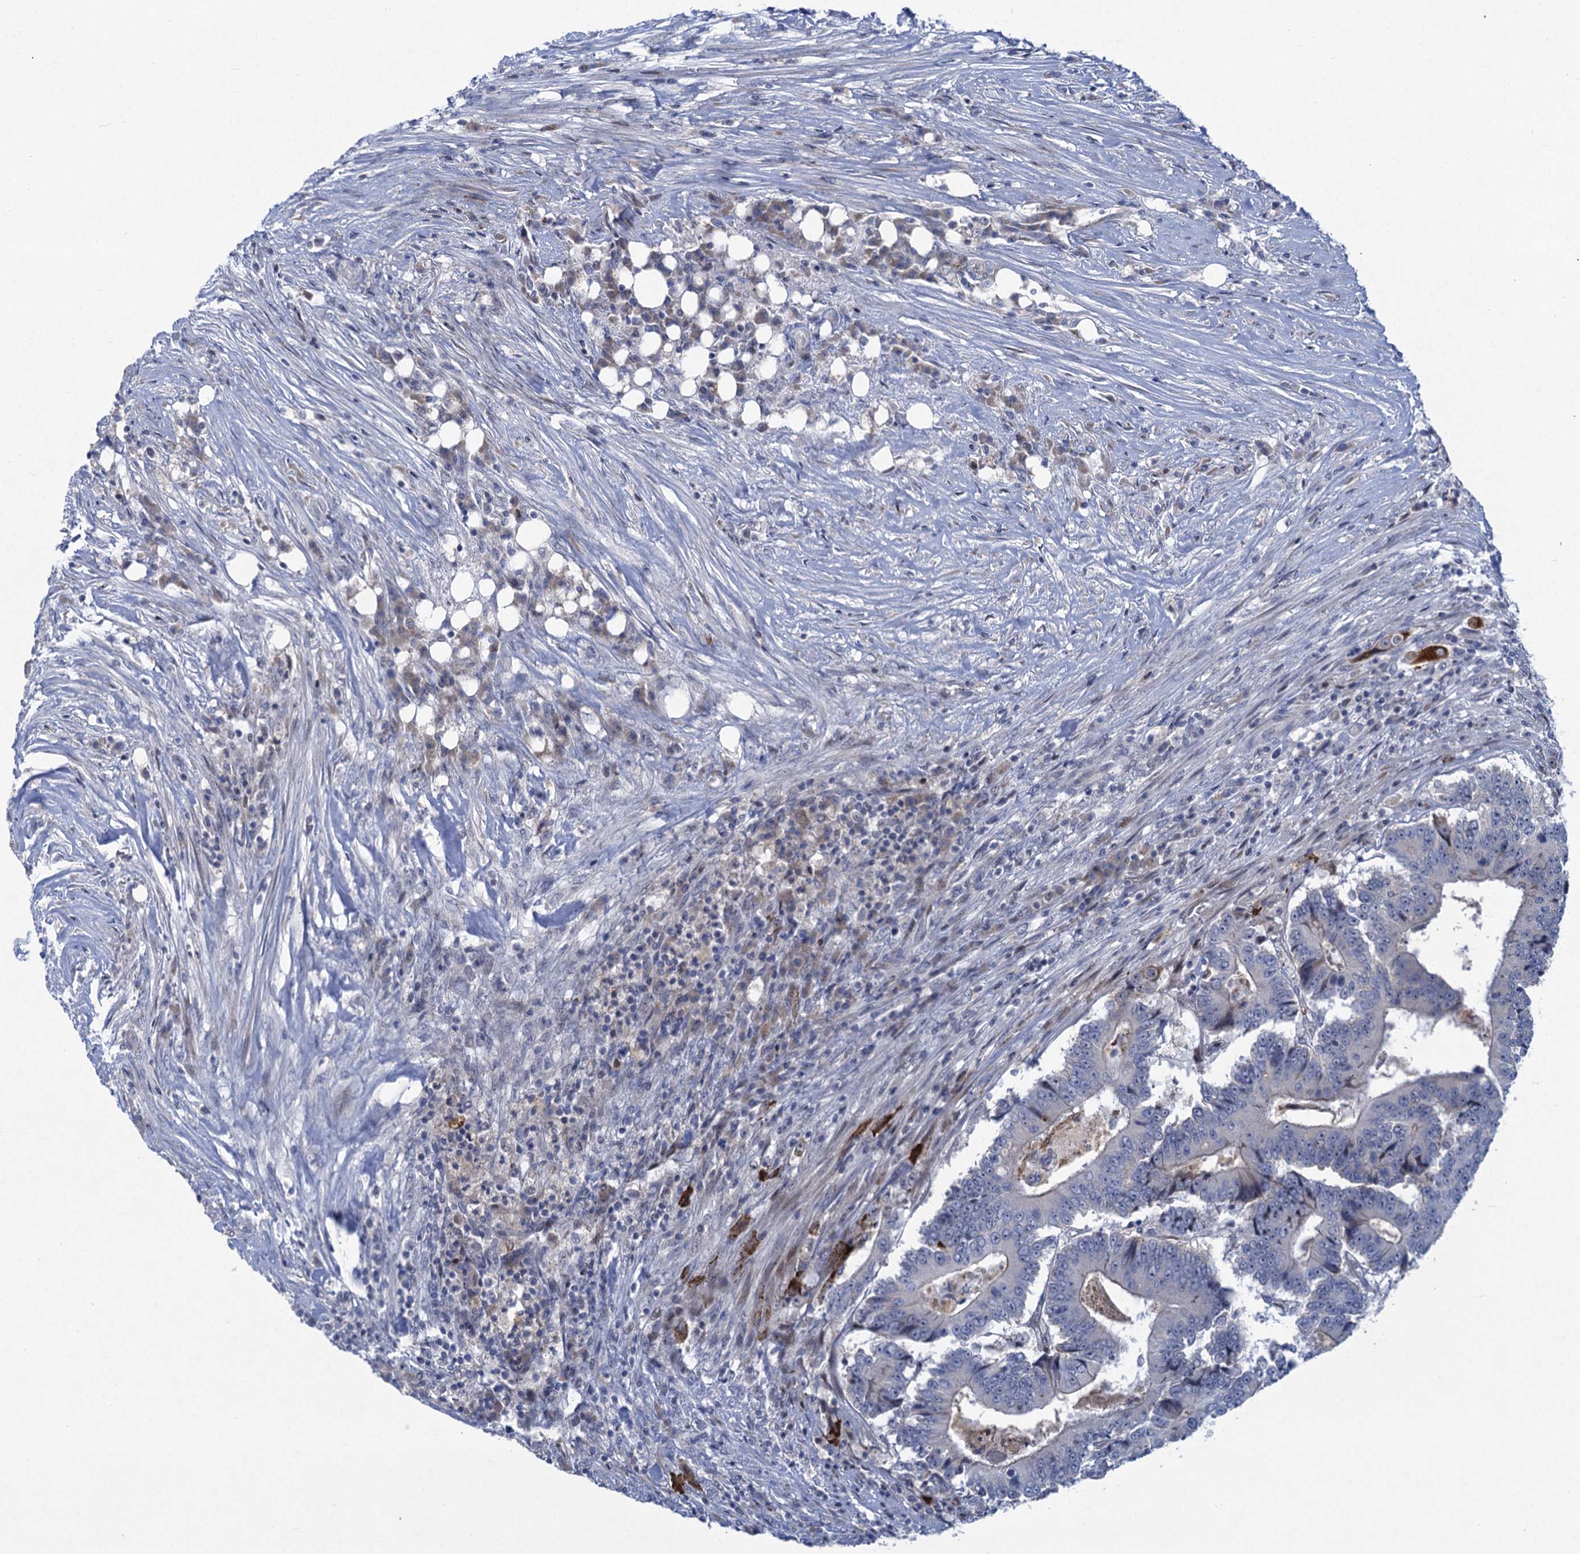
{"staining": {"intensity": "negative", "quantity": "none", "location": "none"}, "tissue": "colorectal cancer", "cell_type": "Tumor cells", "image_type": "cancer", "snomed": [{"axis": "morphology", "description": "Adenocarcinoma, NOS"}, {"axis": "topography", "description": "Colon"}], "caption": "IHC micrograph of neoplastic tissue: colorectal cancer stained with DAB shows no significant protein staining in tumor cells.", "gene": "QPCTL", "patient": {"sex": "male", "age": 83}}